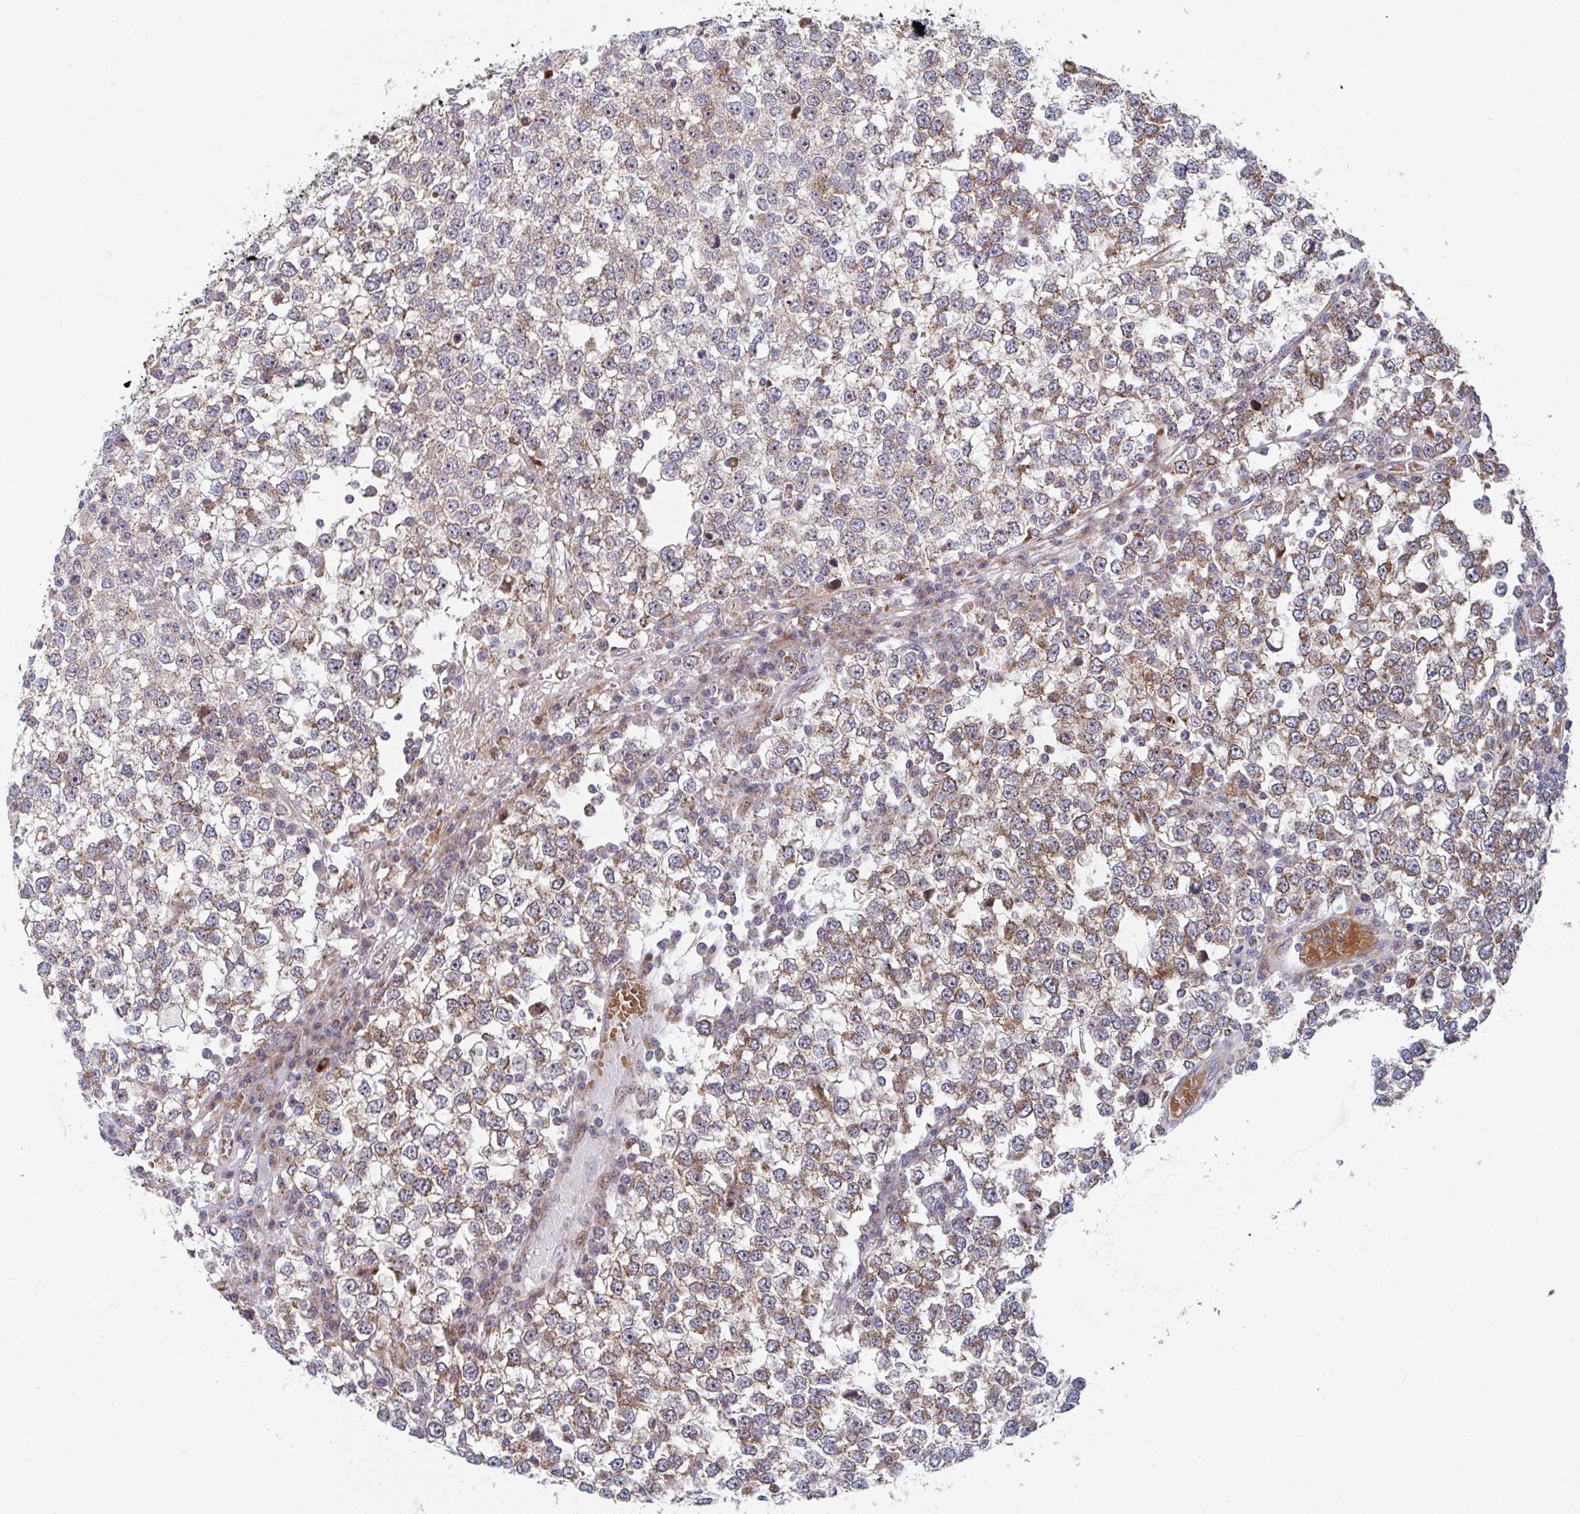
{"staining": {"intensity": "moderate", "quantity": ">75%", "location": "cytoplasmic/membranous"}, "tissue": "testis cancer", "cell_type": "Tumor cells", "image_type": "cancer", "snomed": [{"axis": "morphology", "description": "Seminoma, NOS"}, {"axis": "topography", "description": "Testis"}], "caption": "Immunohistochemistry image of human testis seminoma stained for a protein (brown), which reveals medium levels of moderate cytoplasmic/membranous positivity in approximately >75% of tumor cells.", "gene": "ZNF644", "patient": {"sex": "male", "age": 65}}